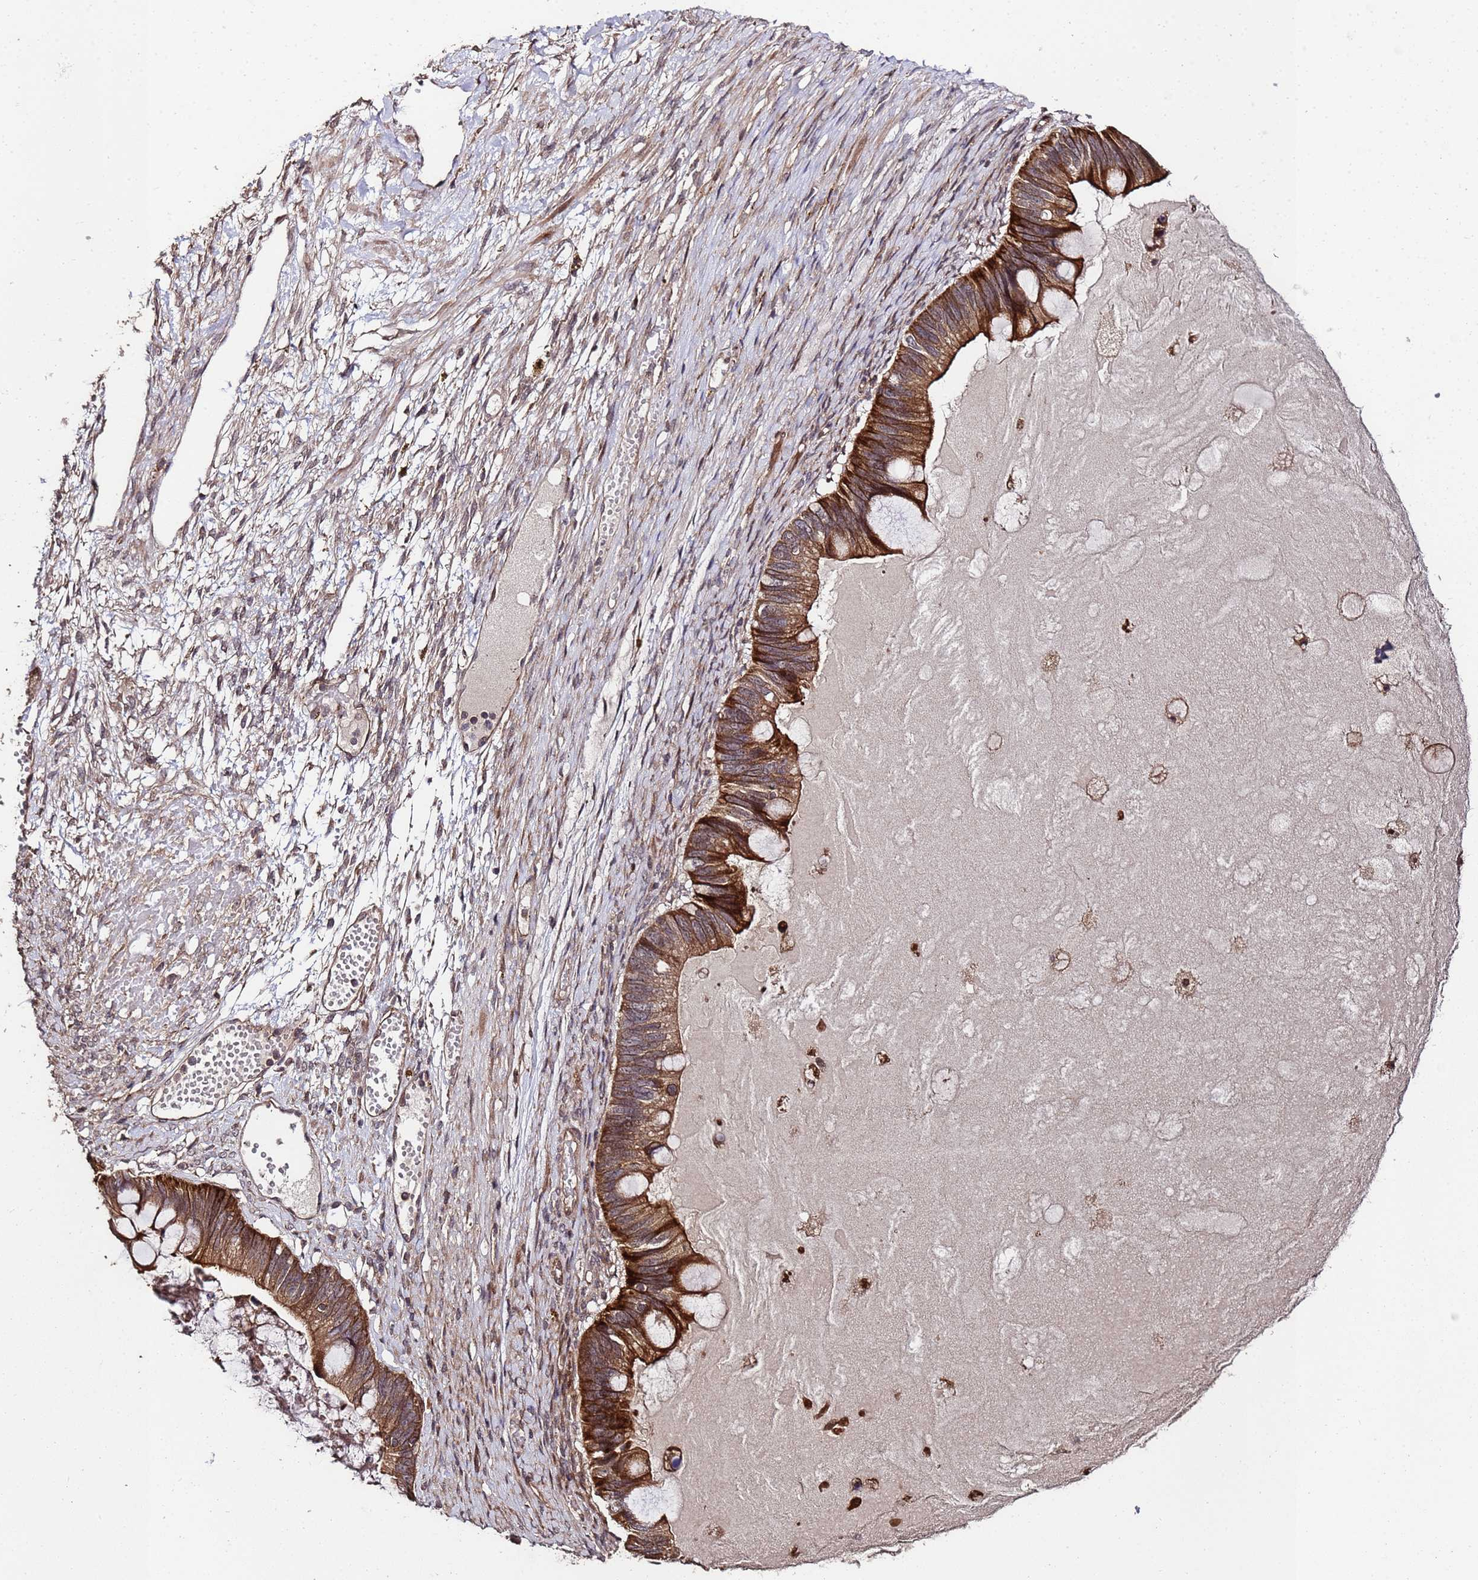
{"staining": {"intensity": "strong", "quantity": ">75%", "location": "cytoplasmic/membranous"}, "tissue": "ovarian cancer", "cell_type": "Tumor cells", "image_type": "cancer", "snomed": [{"axis": "morphology", "description": "Cystadenocarcinoma, mucinous, NOS"}, {"axis": "topography", "description": "Ovary"}], "caption": "The photomicrograph demonstrates immunohistochemical staining of mucinous cystadenocarcinoma (ovarian). There is strong cytoplasmic/membranous staining is present in about >75% of tumor cells.", "gene": "PRODH", "patient": {"sex": "female", "age": 61}}